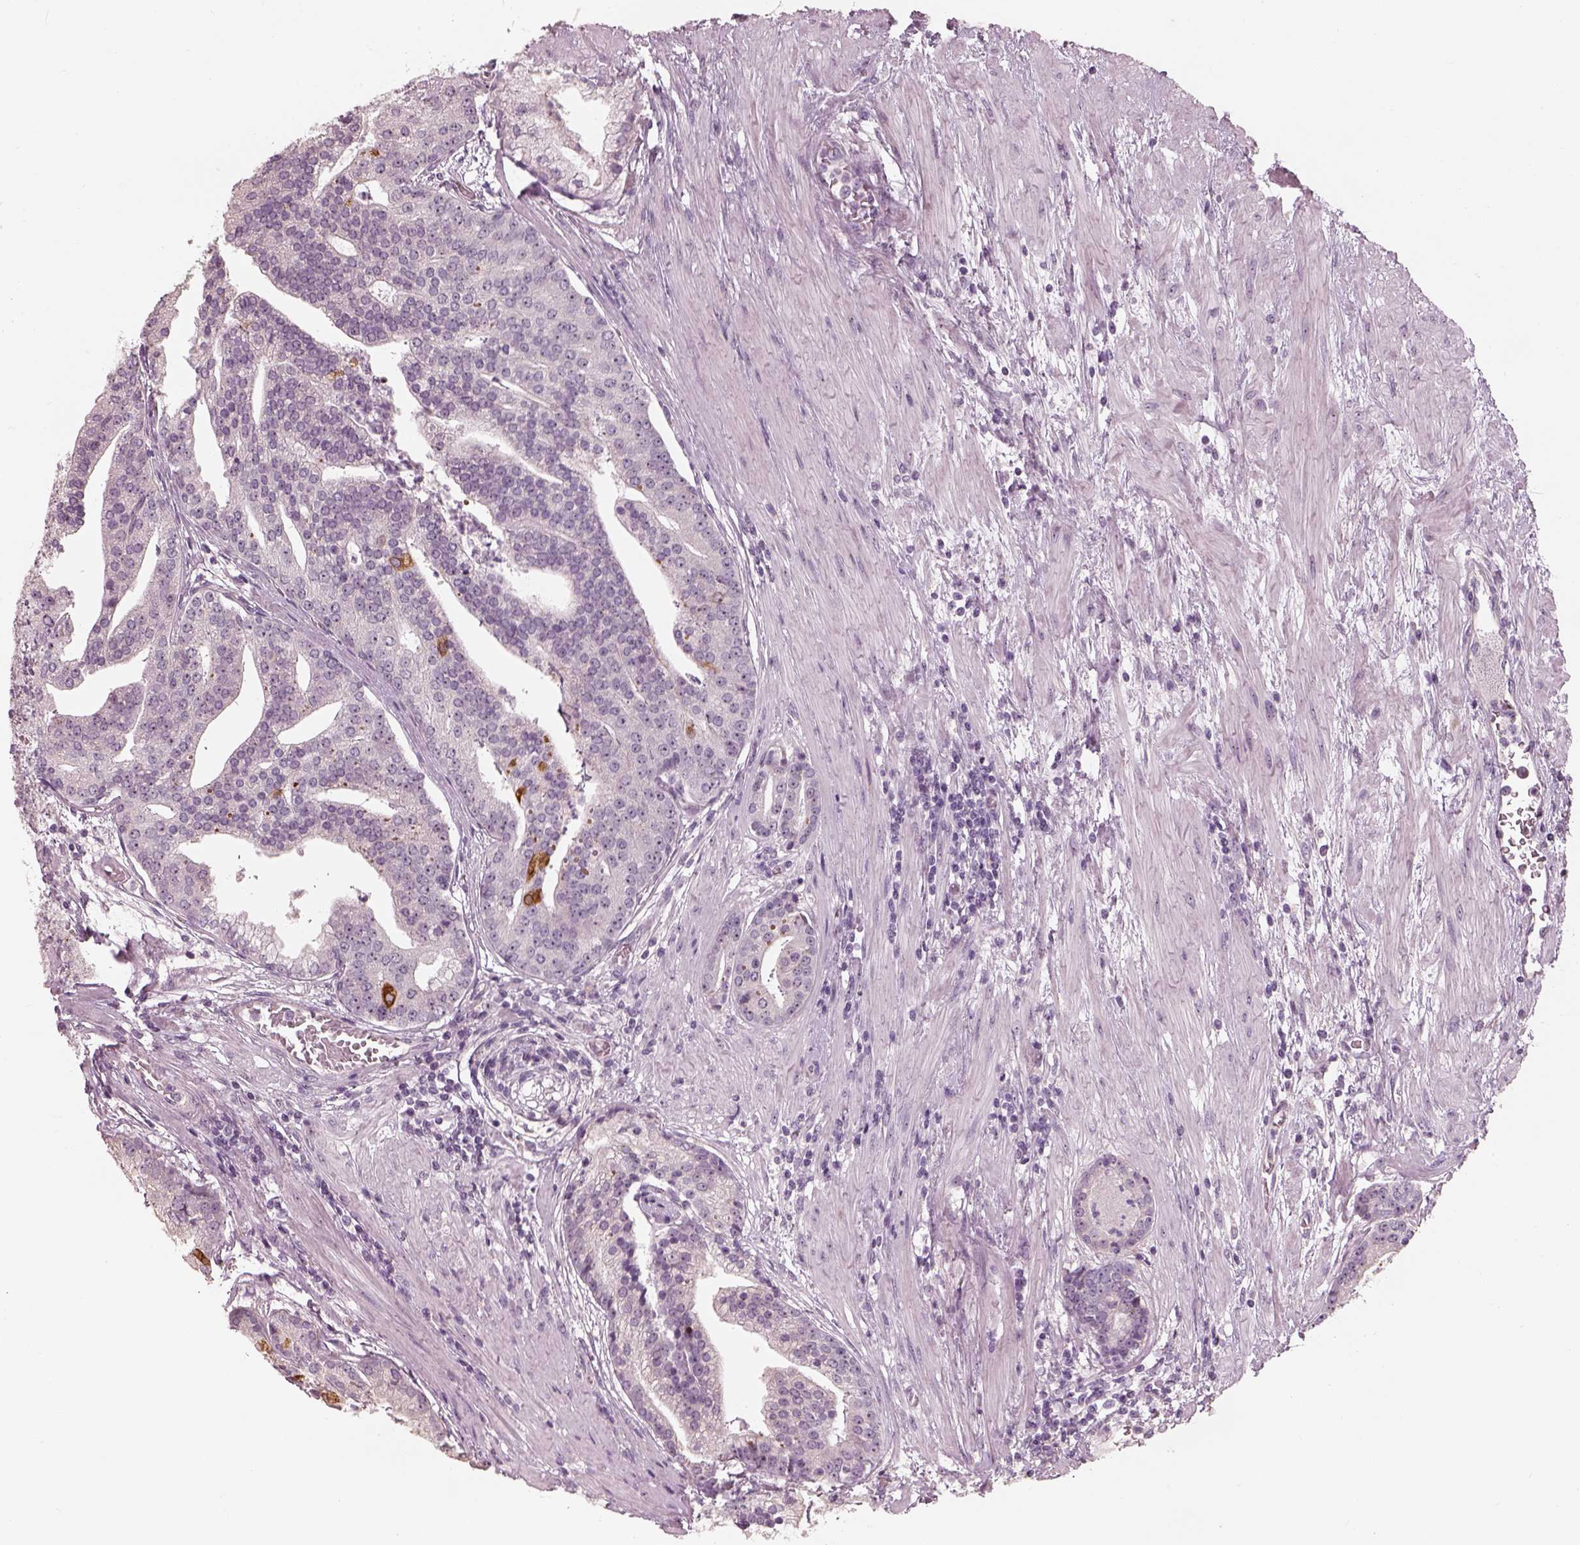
{"staining": {"intensity": "negative", "quantity": "none", "location": "none"}, "tissue": "prostate cancer", "cell_type": "Tumor cells", "image_type": "cancer", "snomed": [{"axis": "morphology", "description": "Adenocarcinoma, NOS"}, {"axis": "topography", "description": "Prostate and seminal vesicle, NOS"}, {"axis": "topography", "description": "Prostate"}], "caption": "DAB (3,3'-diaminobenzidine) immunohistochemical staining of human adenocarcinoma (prostate) displays no significant staining in tumor cells.", "gene": "CDS1", "patient": {"sex": "male", "age": 44}}